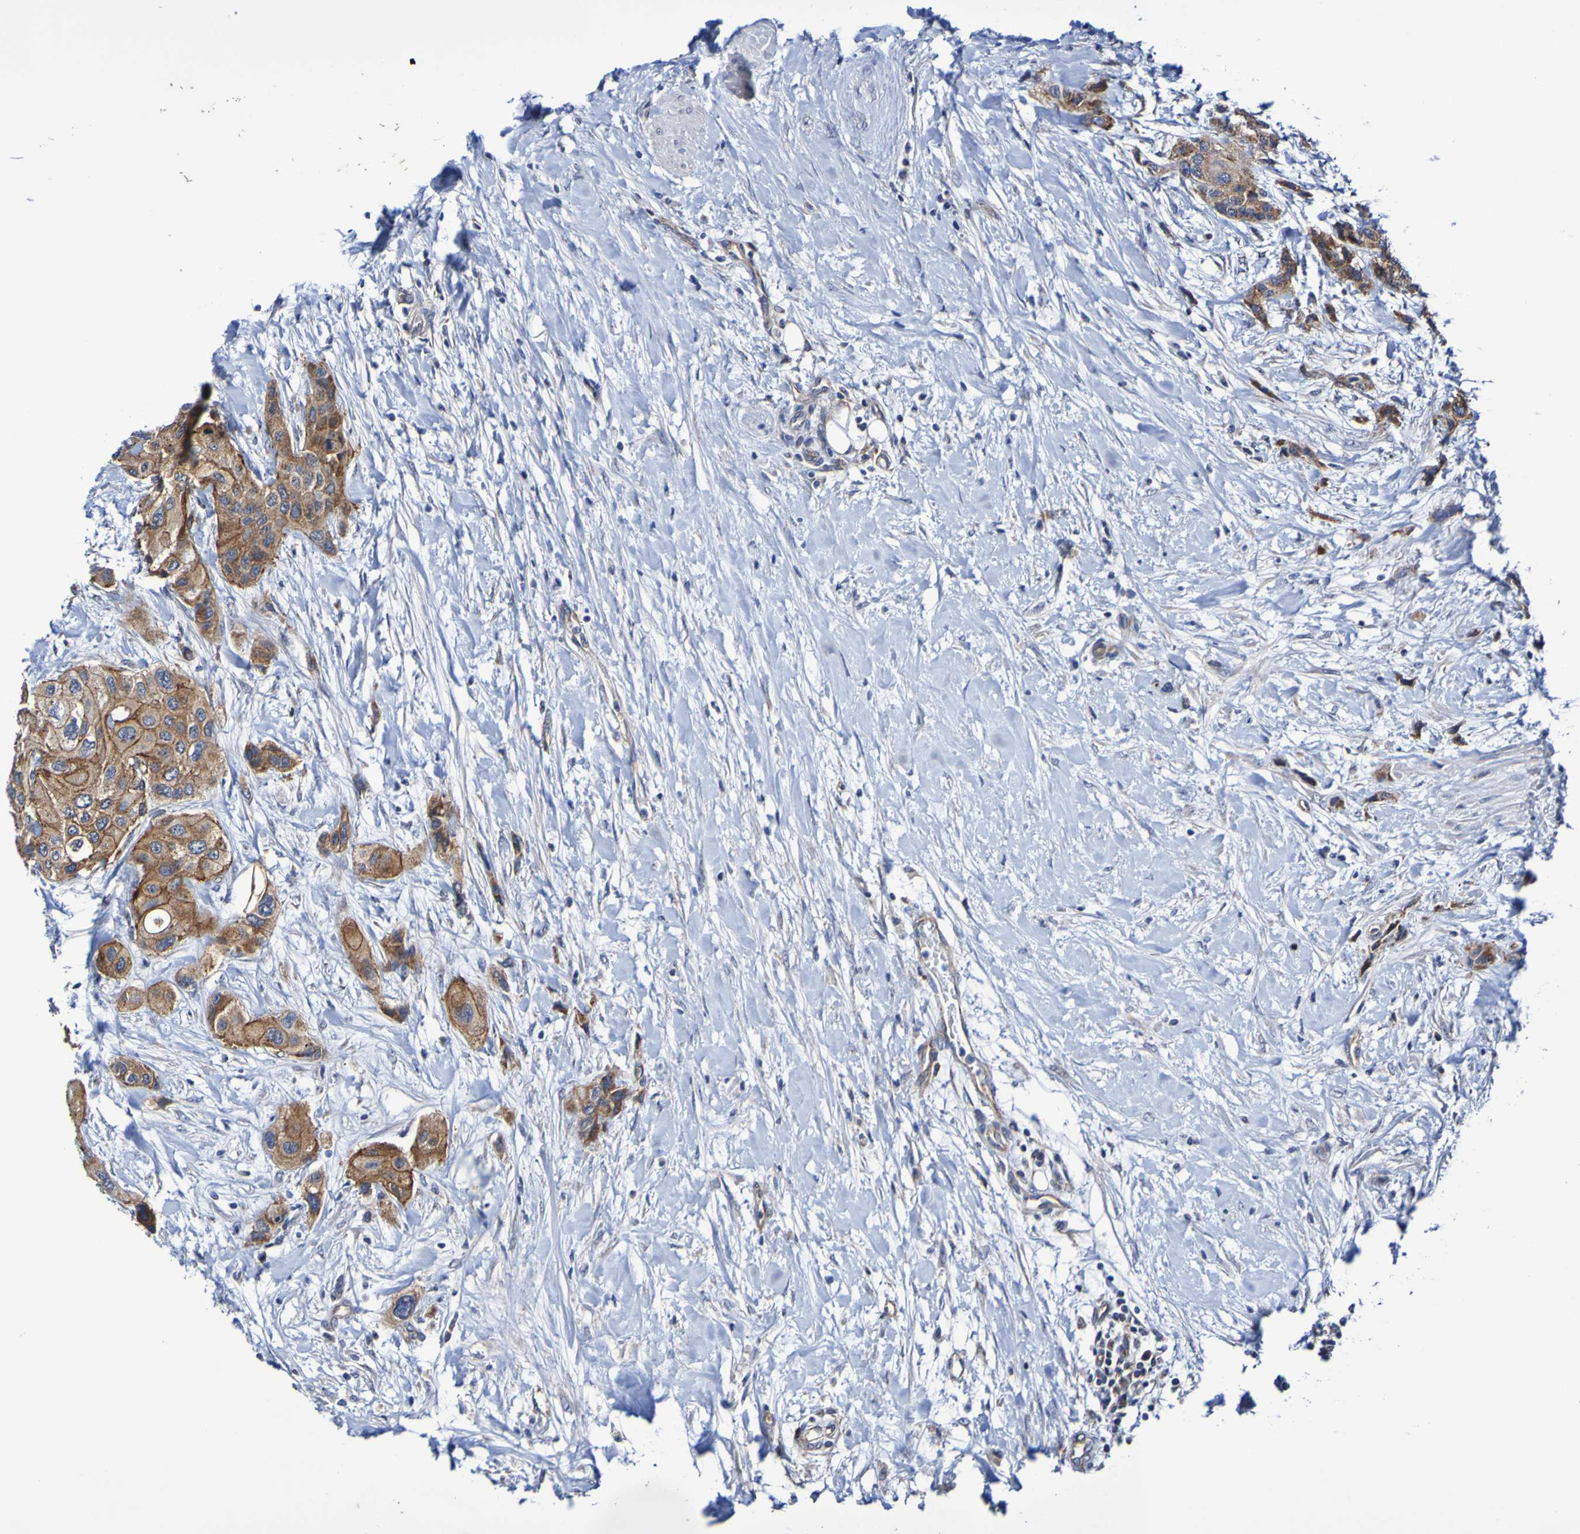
{"staining": {"intensity": "moderate", "quantity": ">75%", "location": "cytoplasmic/membranous"}, "tissue": "urothelial cancer", "cell_type": "Tumor cells", "image_type": "cancer", "snomed": [{"axis": "morphology", "description": "Urothelial carcinoma, High grade"}, {"axis": "topography", "description": "Urinary bladder"}], "caption": "The histopathology image shows immunohistochemical staining of urothelial carcinoma (high-grade). There is moderate cytoplasmic/membranous expression is identified in approximately >75% of tumor cells.", "gene": "GJB1", "patient": {"sex": "female", "age": 56}}